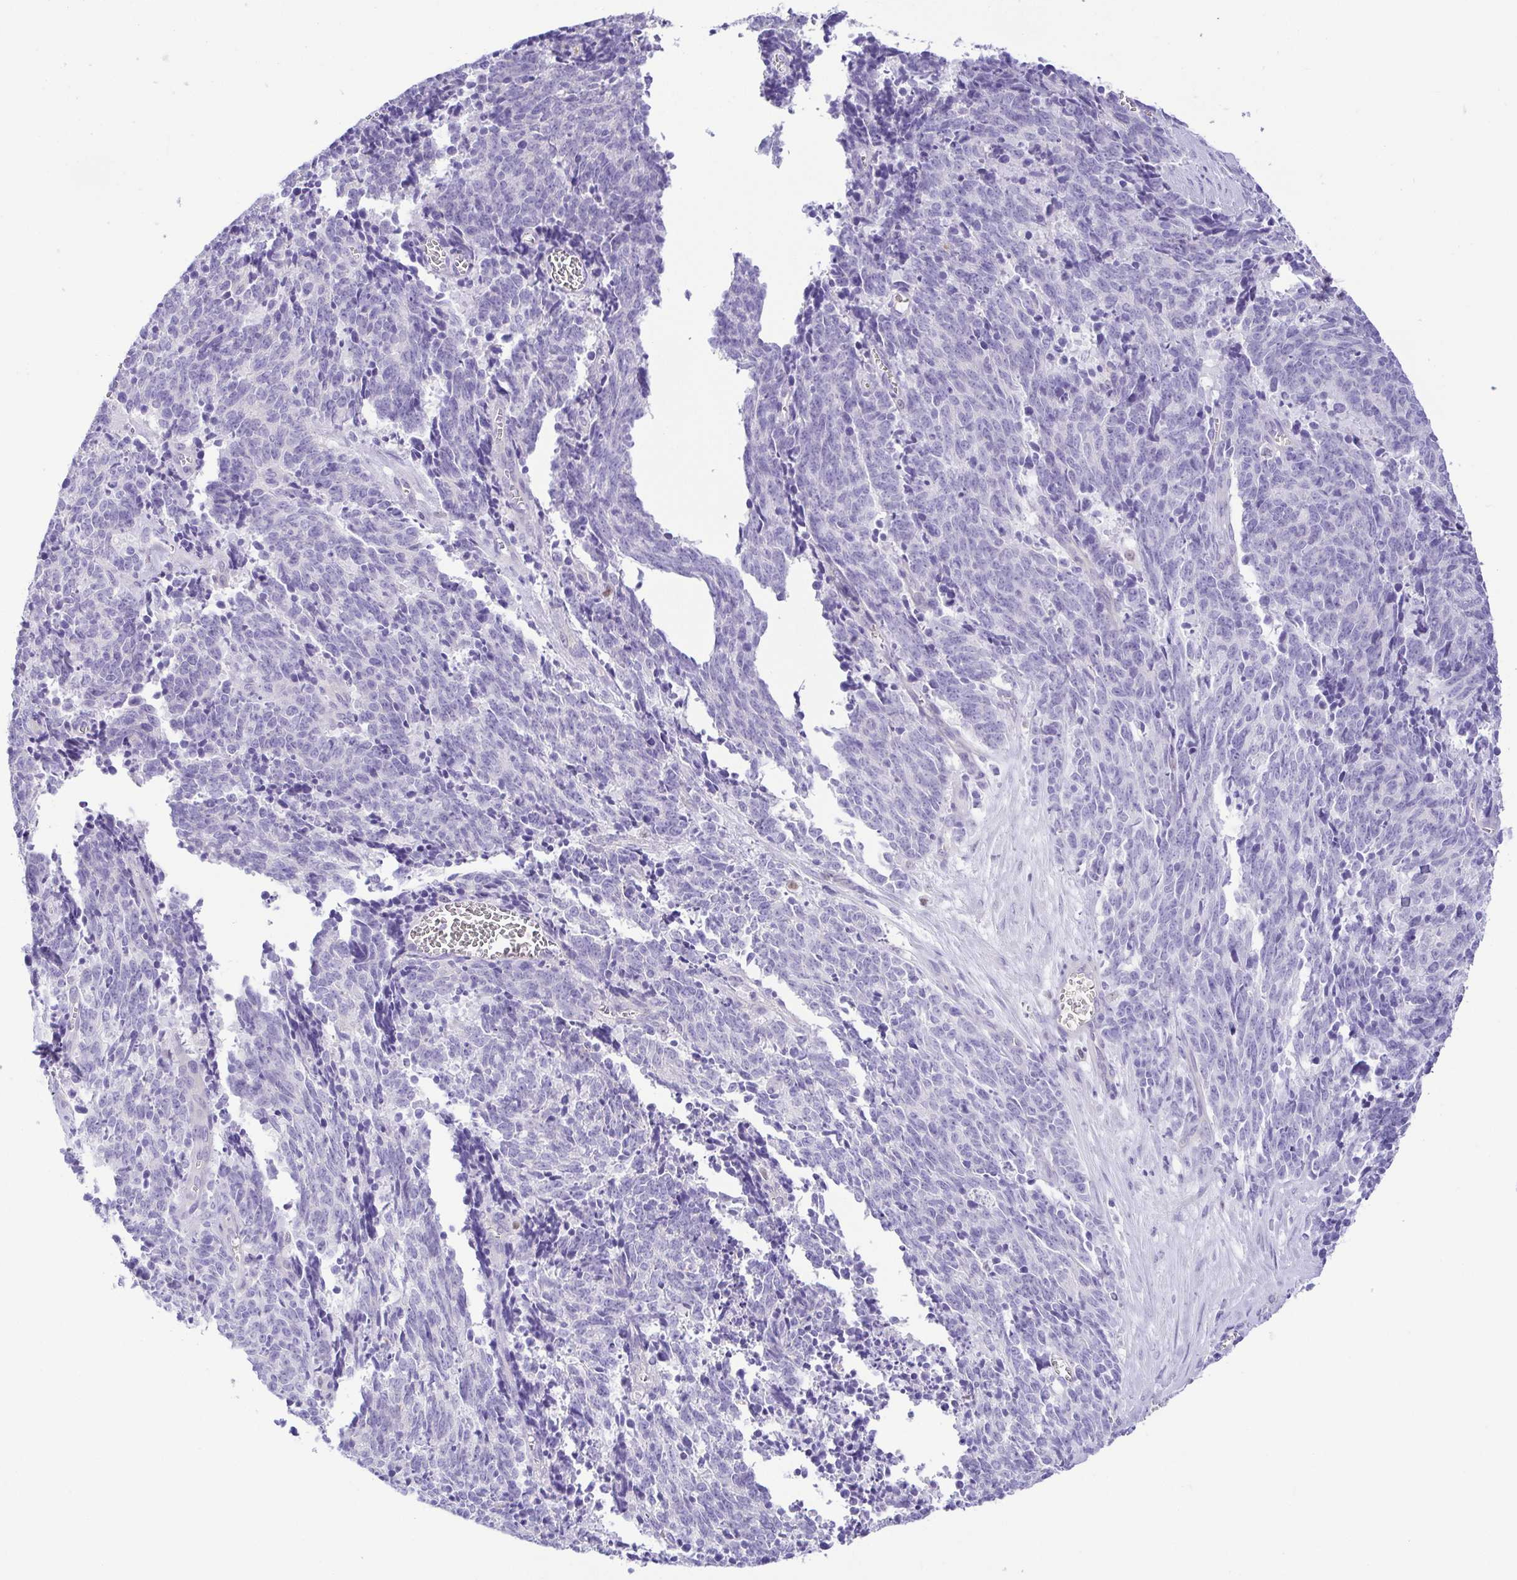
{"staining": {"intensity": "negative", "quantity": "none", "location": "none"}, "tissue": "cervical cancer", "cell_type": "Tumor cells", "image_type": "cancer", "snomed": [{"axis": "morphology", "description": "Squamous cell carcinoma, NOS"}, {"axis": "topography", "description": "Cervix"}], "caption": "Immunohistochemical staining of human cervical cancer (squamous cell carcinoma) displays no significant expression in tumor cells. The staining is performed using DAB (3,3'-diaminobenzidine) brown chromogen with nuclei counter-stained in using hematoxylin.", "gene": "EPB42", "patient": {"sex": "female", "age": 29}}